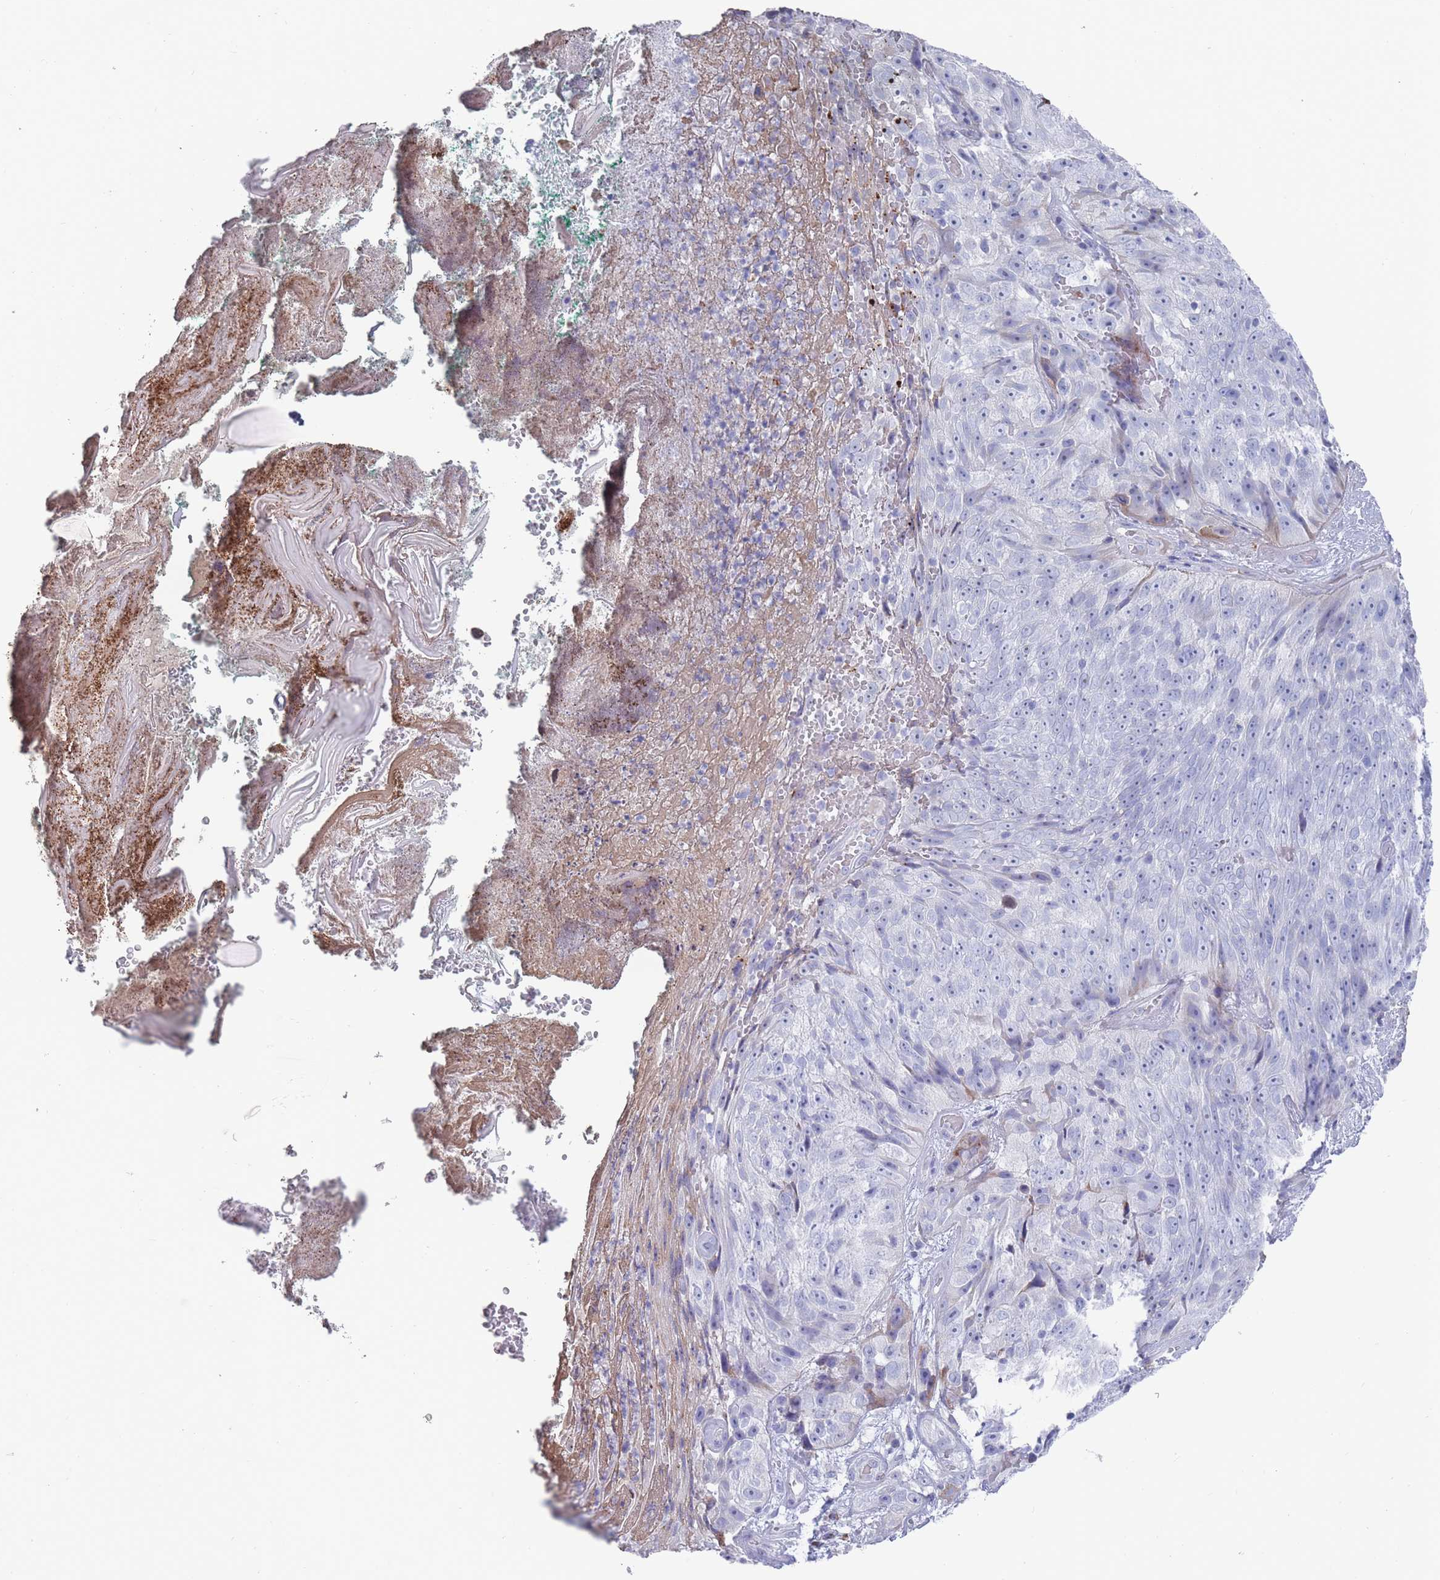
{"staining": {"intensity": "negative", "quantity": "none", "location": "none"}, "tissue": "skin cancer", "cell_type": "Tumor cells", "image_type": "cancer", "snomed": [{"axis": "morphology", "description": "Squamous cell carcinoma, NOS"}, {"axis": "topography", "description": "Skin"}], "caption": "Immunohistochemistry (IHC) histopathology image of skin squamous cell carcinoma stained for a protein (brown), which exhibits no expression in tumor cells.", "gene": "ST8SIA5", "patient": {"sex": "female", "age": 87}}